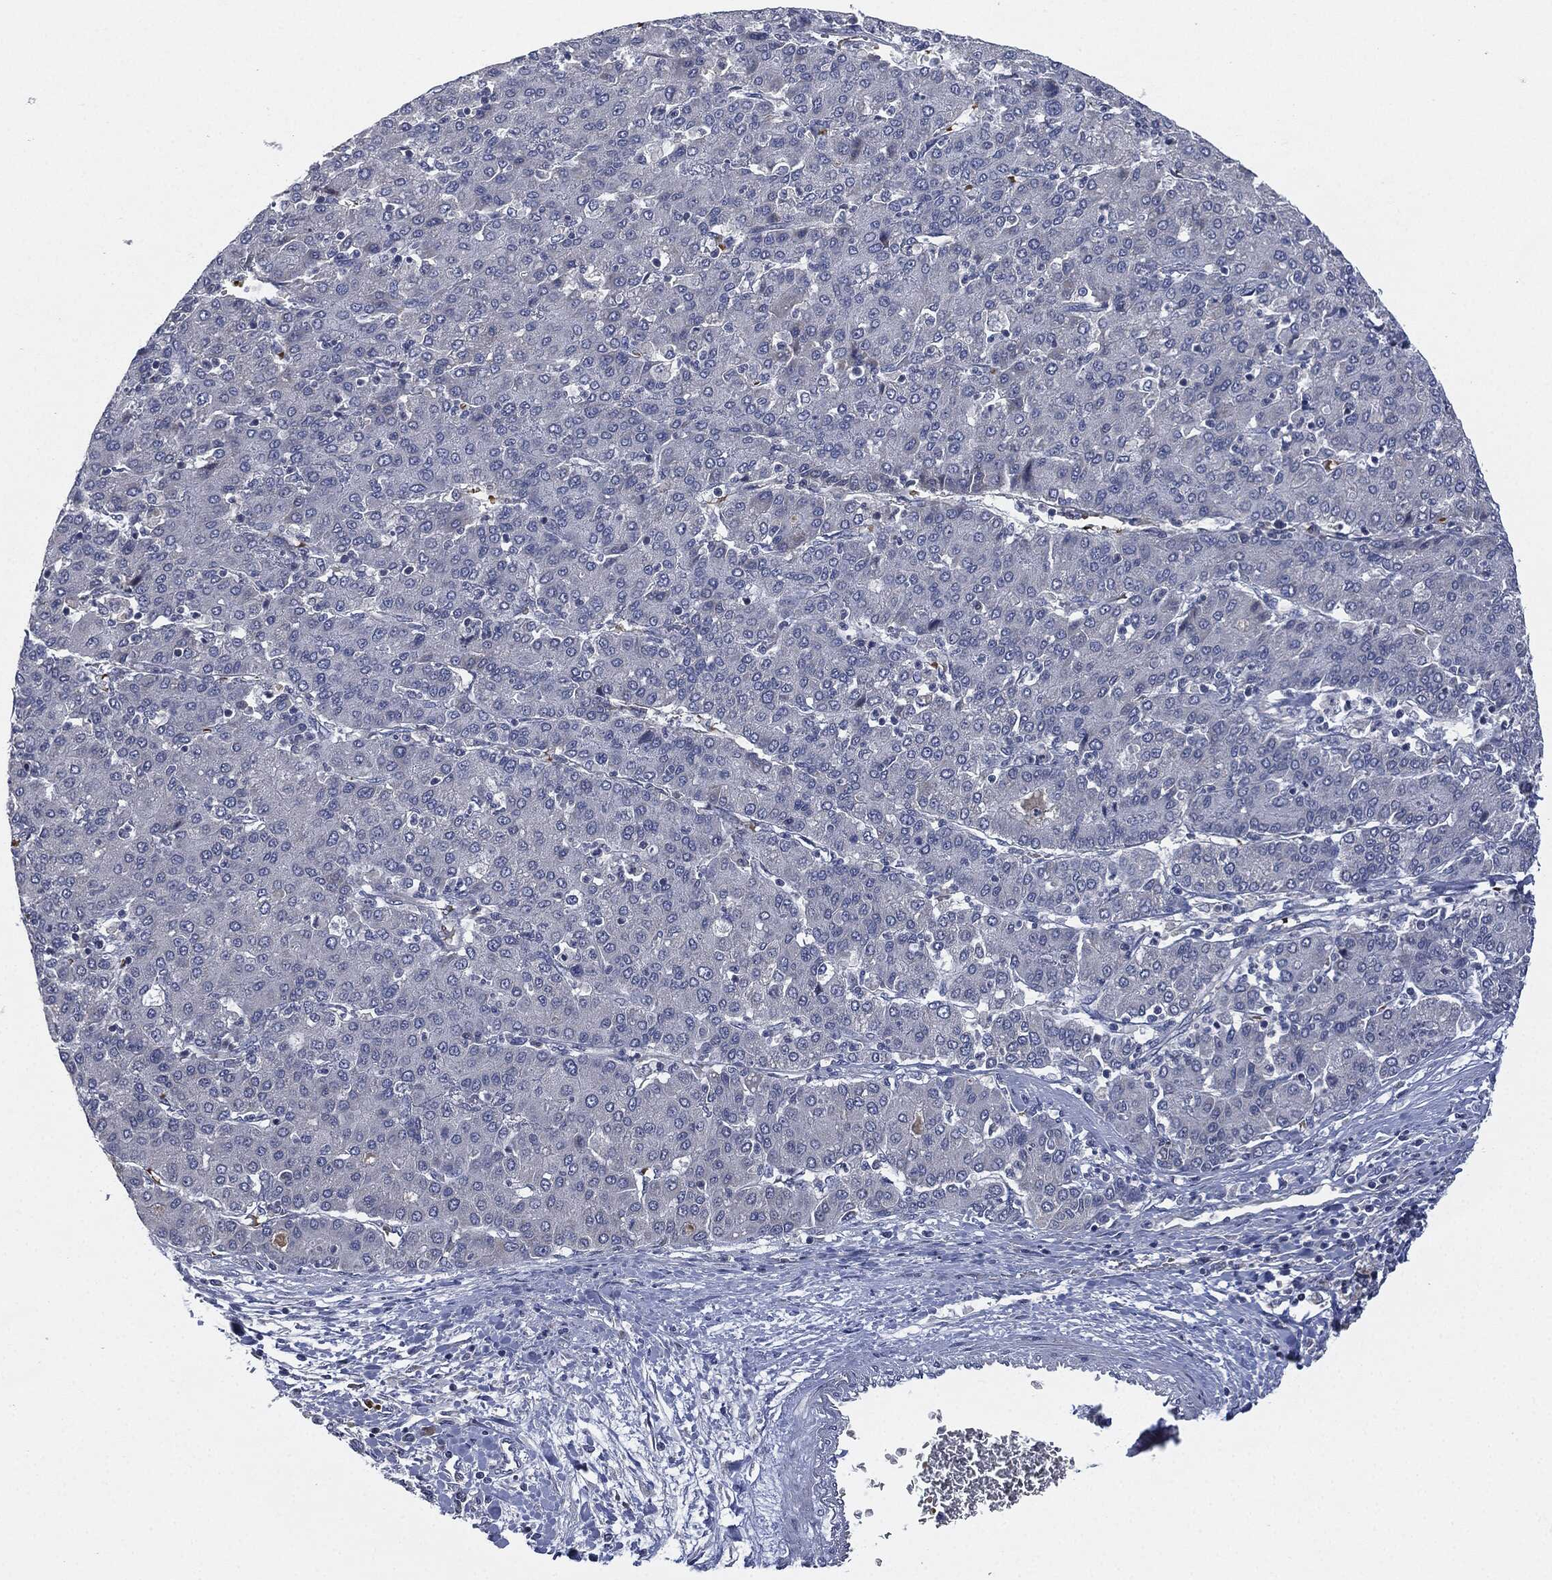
{"staining": {"intensity": "negative", "quantity": "none", "location": "none"}, "tissue": "liver cancer", "cell_type": "Tumor cells", "image_type": "cancer", "snomed": [{"axis": "morphology", "description": "Carcinoma, Hepatocellular, NOS"}, {"axis": "topography", "description": "Liver"}], "caption": "An immunohistochemistry (IHC) image of liver hepatocellular carcinoma is shown. There is no staining in tumor cells of liver hepatocellular carcinoma. (Immunohistochemistry, brightfield microscopy, high magnification).", "gene": "SIGLEC9", "patient": {"sex": "male", "age": 65}}